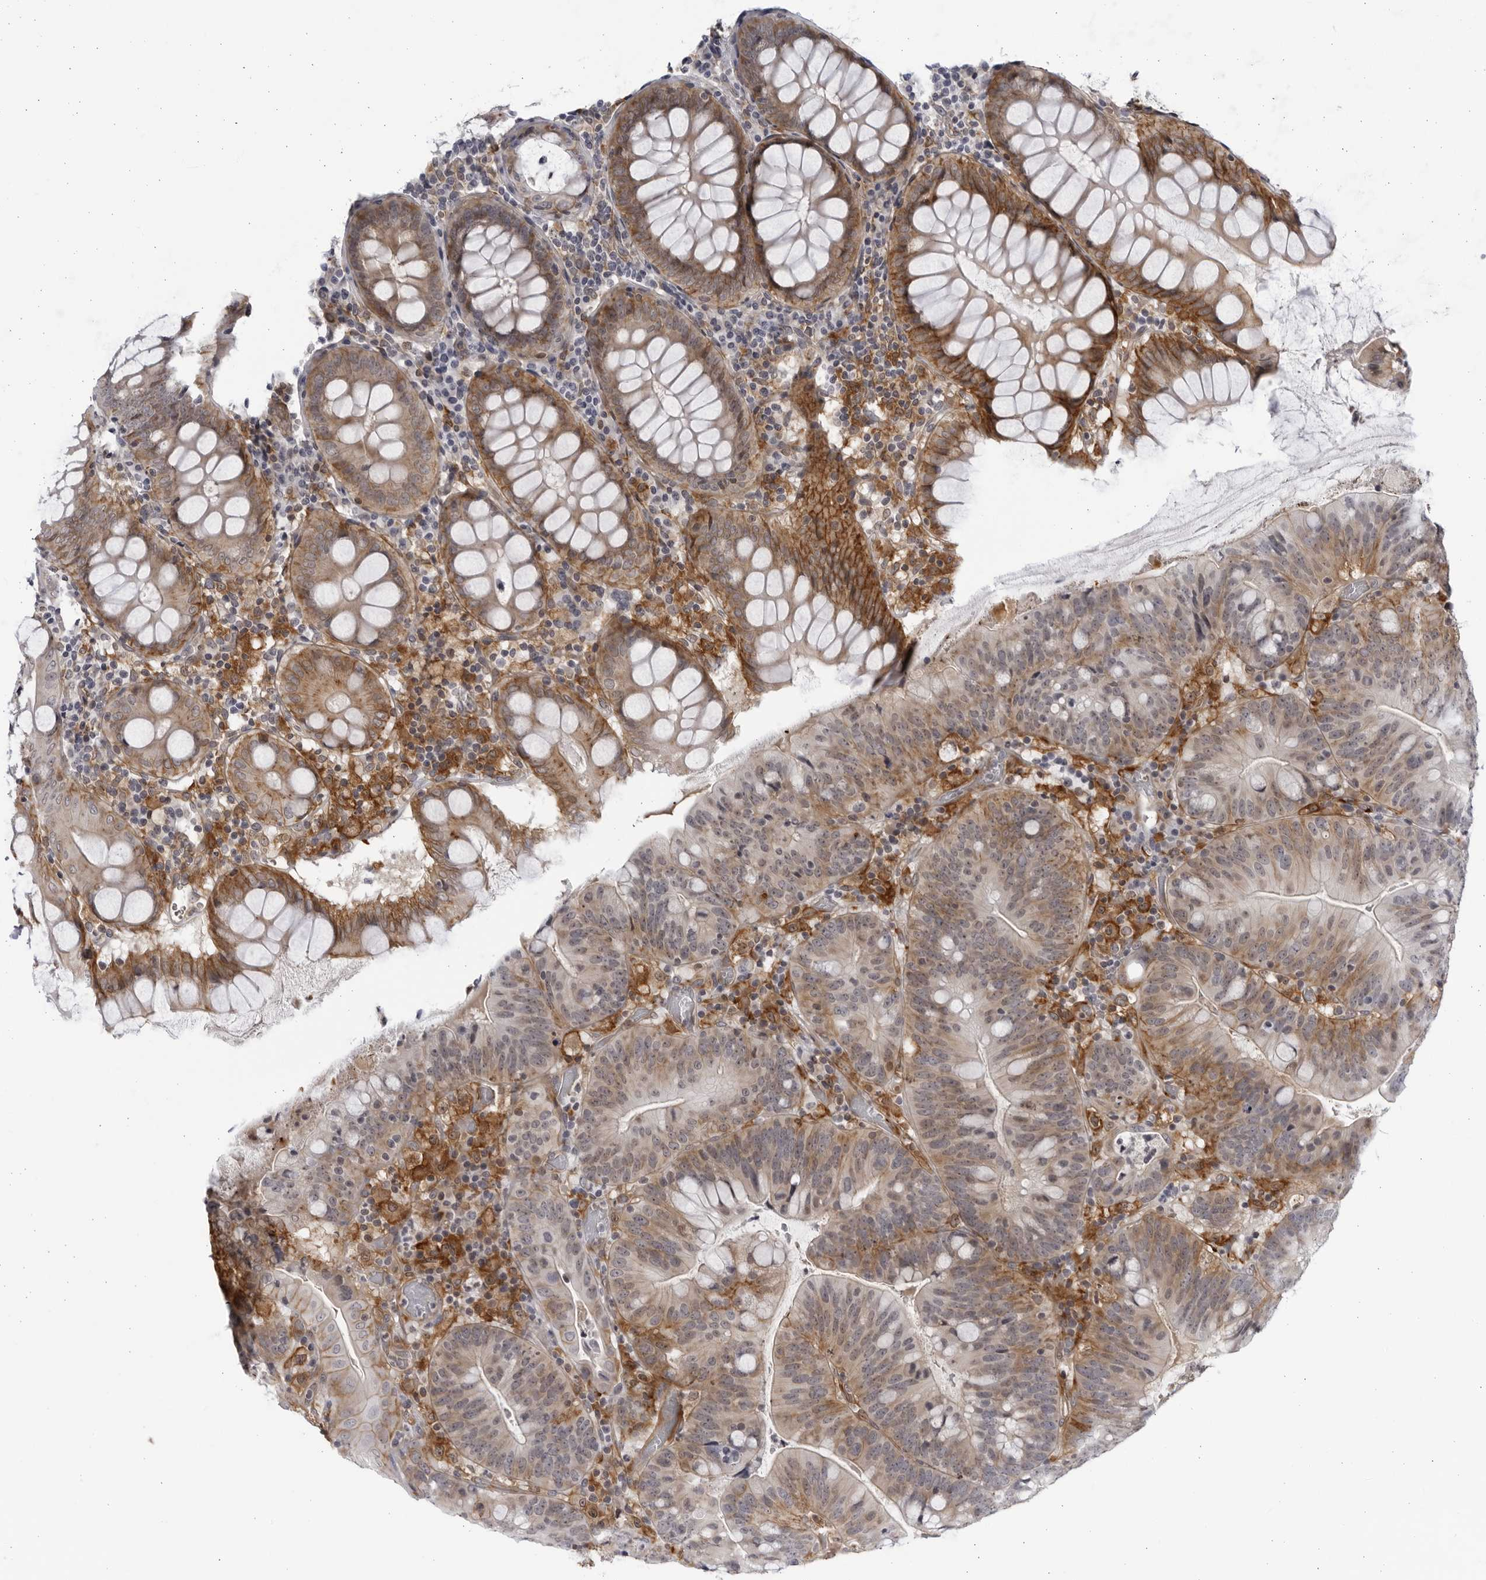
{"staining": {"intensity": "weak", "quantity": "25%-75%", "location": "cytoplasmic/membranous"}, "tissue": "colorectal cancer", "cell_type": "Tumor cells", "image_type": "cancer", "snomed": [{"axis": "morphology", "description": "Adenocarcinoma, NOS"}, {"axis": "topography", "description": "Colon"}], "caption": "The histopathology image reveals a brown stain indicating the presence of a protein in the cytoplasmic/membranous of tumor cells in colorectal cancer. (DAB (3,3'-diaminobenzidine) = brown stain, brightfield microscopy at high magnification).", "gene": "BMP2K", "patient": {"sex": "female", "age": 66}}